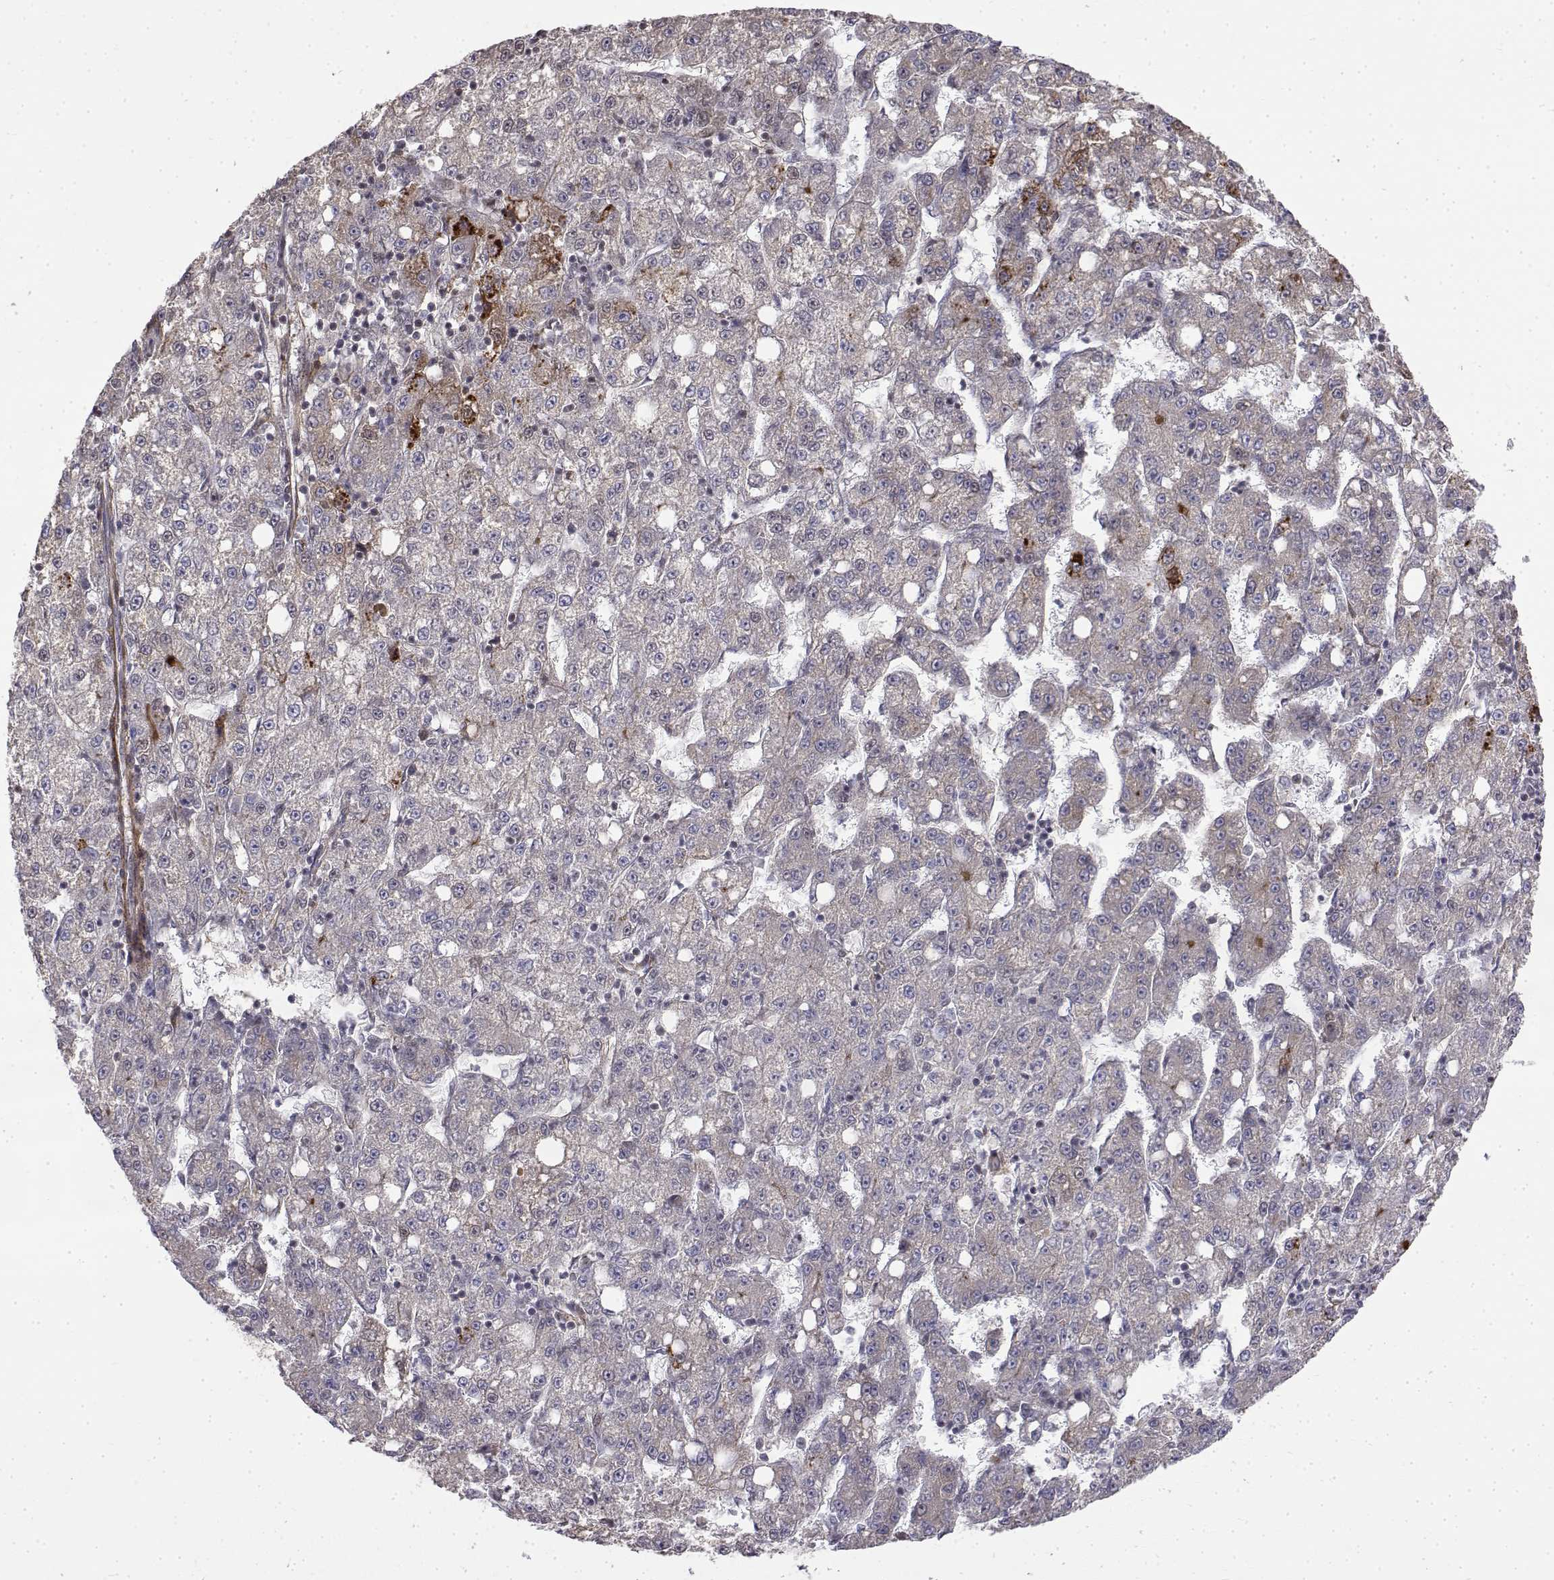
{"staining": {"intensity": "negative", "quantity": "none", "location": "none"}, "tissue": "liver cancer", "cell_type": "Tumor cells", "image_type": "cancer", "snomed": [{"axis": "morphology", "description": "Carcinoma, Hepatocellular, NOS"}, {"axis": "topography", "description": "Liver"}], "caption": "A high-resolution photomicrograph shows IHC staining of hepatocellular carcinoma (liver), which displays no significant staining in tumor cells.", "gene": "ITGA7", "patient": {"sex": "female", "age": 65}}